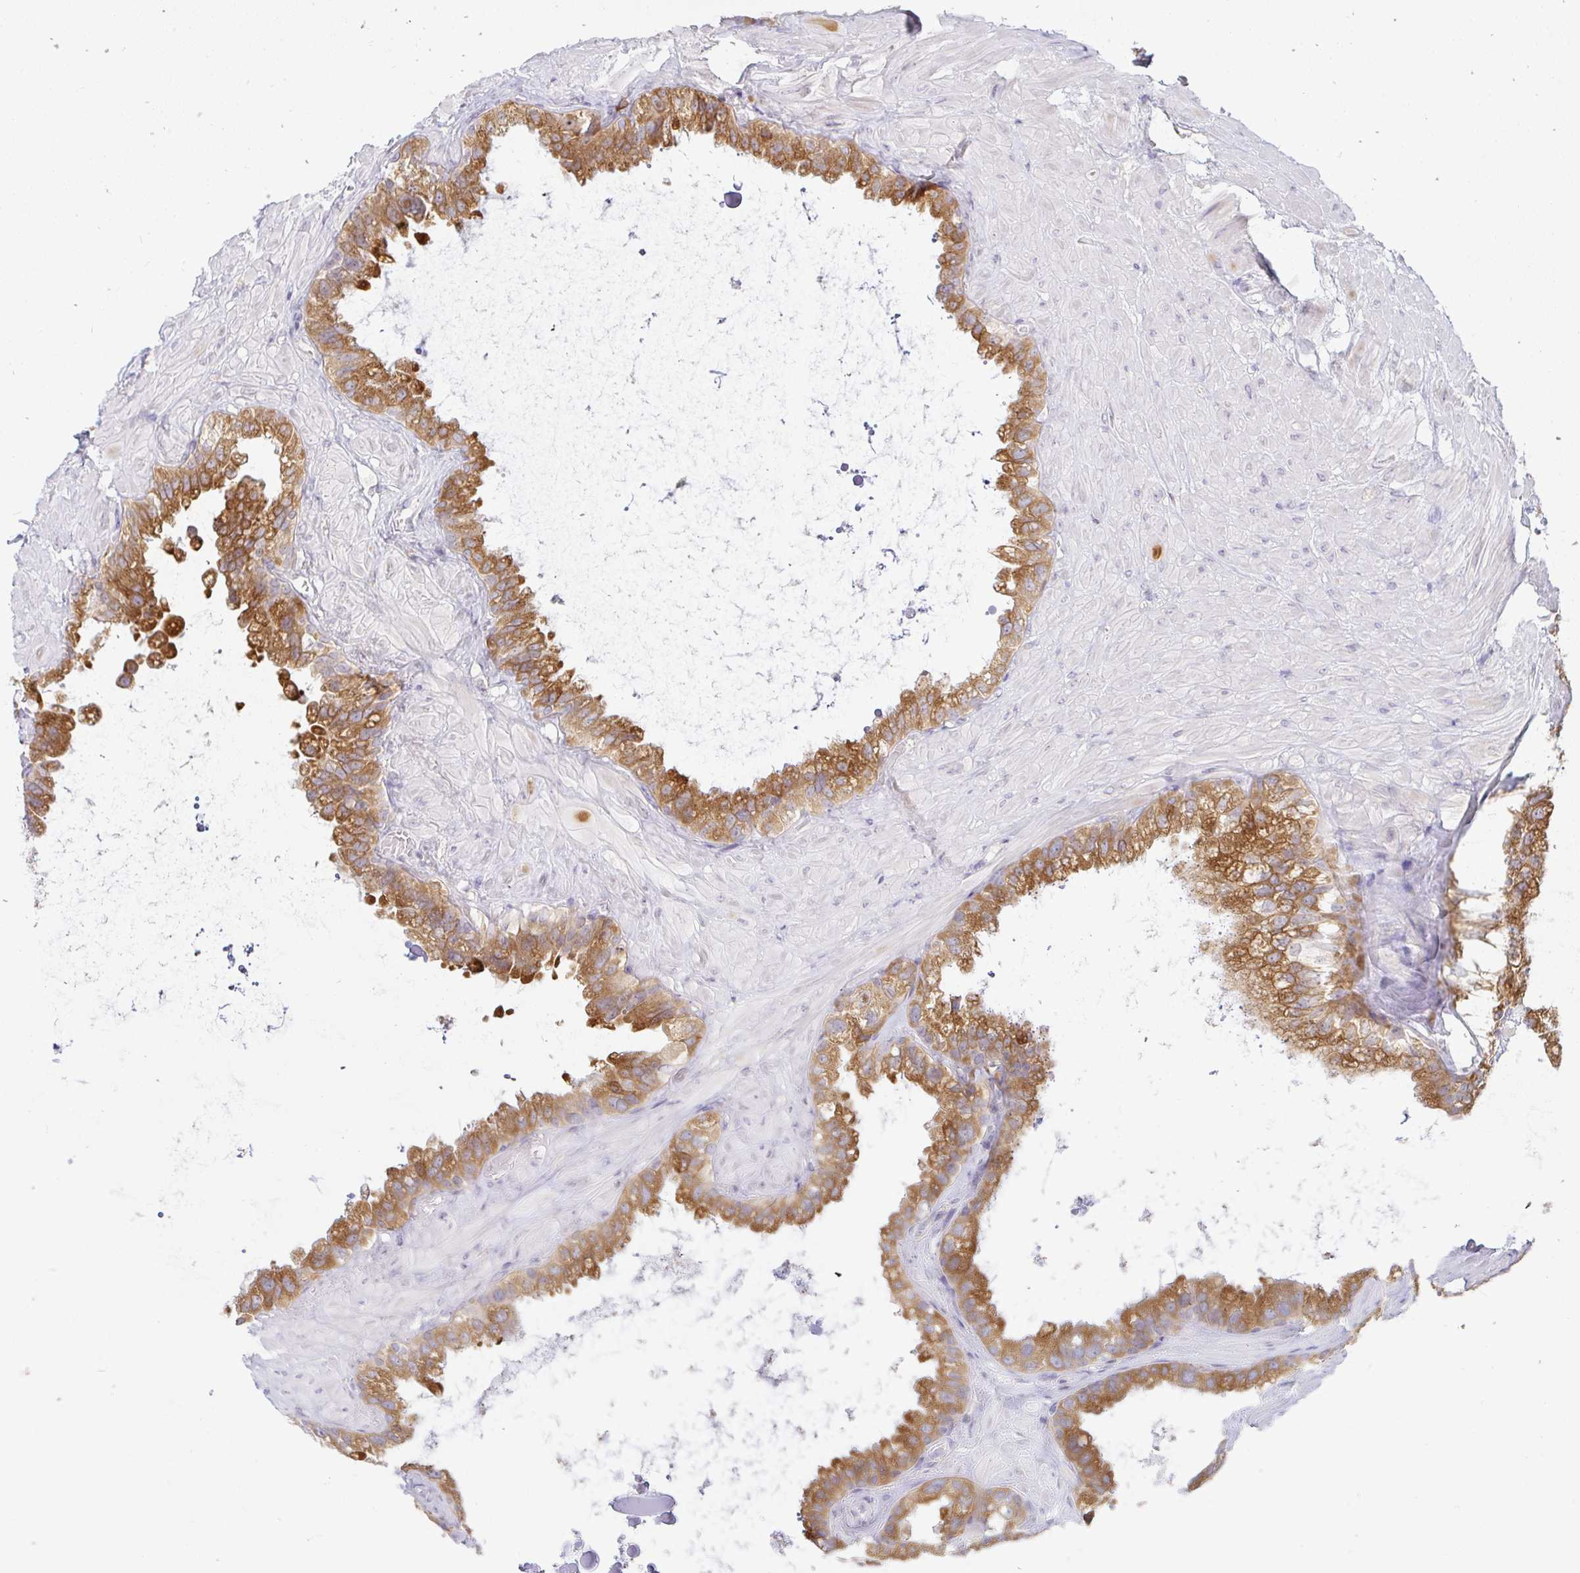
{"staining": {"intensity": "moderate", "quantity": ">75%", "location": "cytoplasmic/membranous"}, "tissue": "seminal vesicle", "cell_type": "Glandular cells", "image_type": "normal", "snomed": [{"axis": "morphology", "description": "Normal tissue, NOS"}, {"axis": "topography", "description": "Seminal veicle"}, {"axis": "topography", "description": "Peripheral nerve tissue"}], "caption": "High-magnification brightfield microscopy of unremarkable seminal vesicle stained with DAB (brown) and counterstained with hematoxylin (blue). glandular cells exhibit moderate cytoplasmic/membranous expression is present in approximately>75% of cells. The staining was performed using DAB (3,3'-diaminobenzidine), with brown indicating positive protein expression. Nuclei are stained blue with hematoxylin.", "gene": "DERL2", "patient": {"sex": "male", "age": 76}}